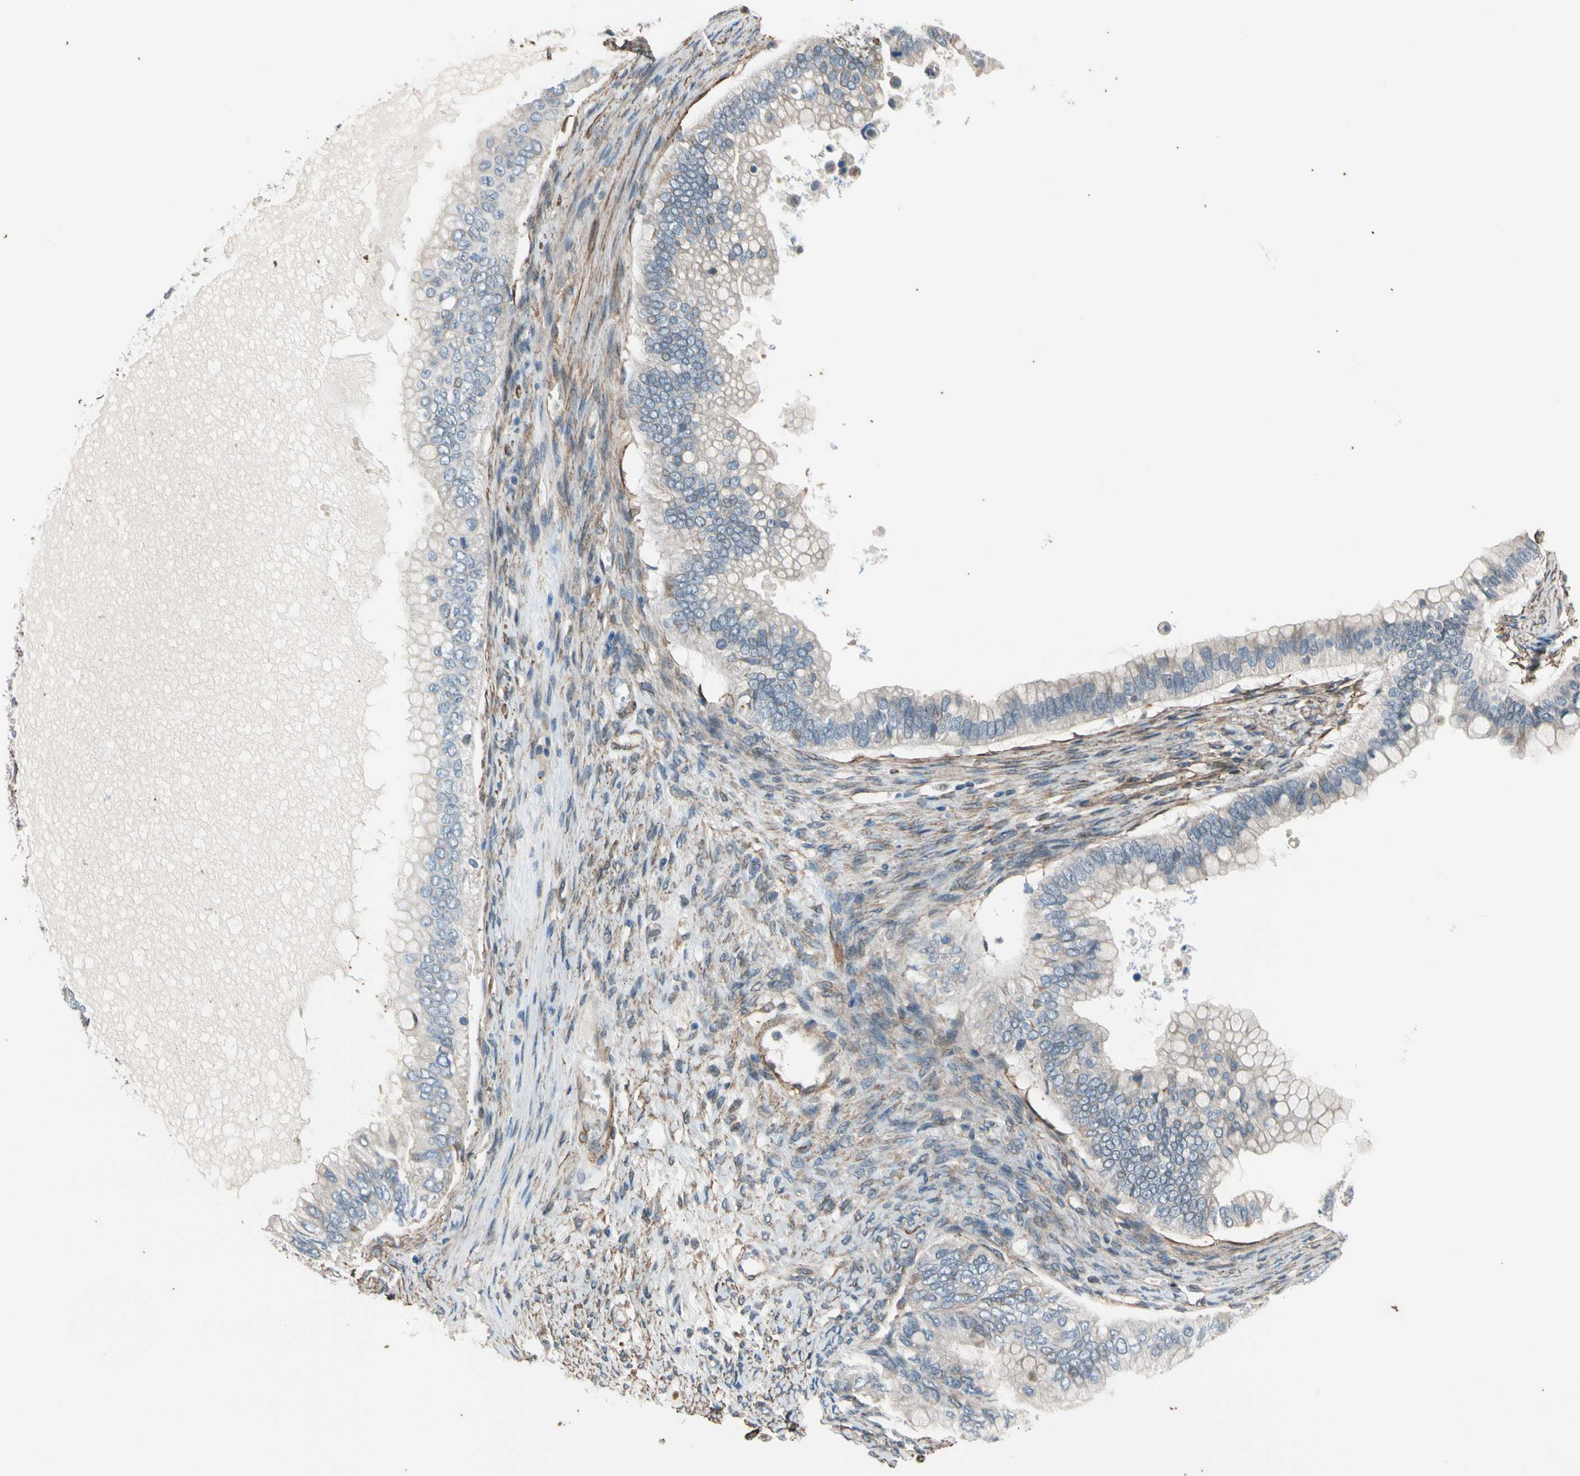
{"staining": {"intensity": "weak", "quantity": "<25%", "location": "cytoplasmic/membranous"}, "tissue": "ovarian cancer", "cell_type": "Tumor cells", "image_type": "cancer", "snomed": [{"axis": "morphology", "description": "Cystadenocarcinoma, mucinous, NOS"}, {"axis": "topography", "description": "Ovary"}], "caption": "Tumor cells show no significant staining in mucinous cystadenocarcinoma (ovarian).", "gene": "LIMK2", "patient": {"sex": "female", "age": 80}}